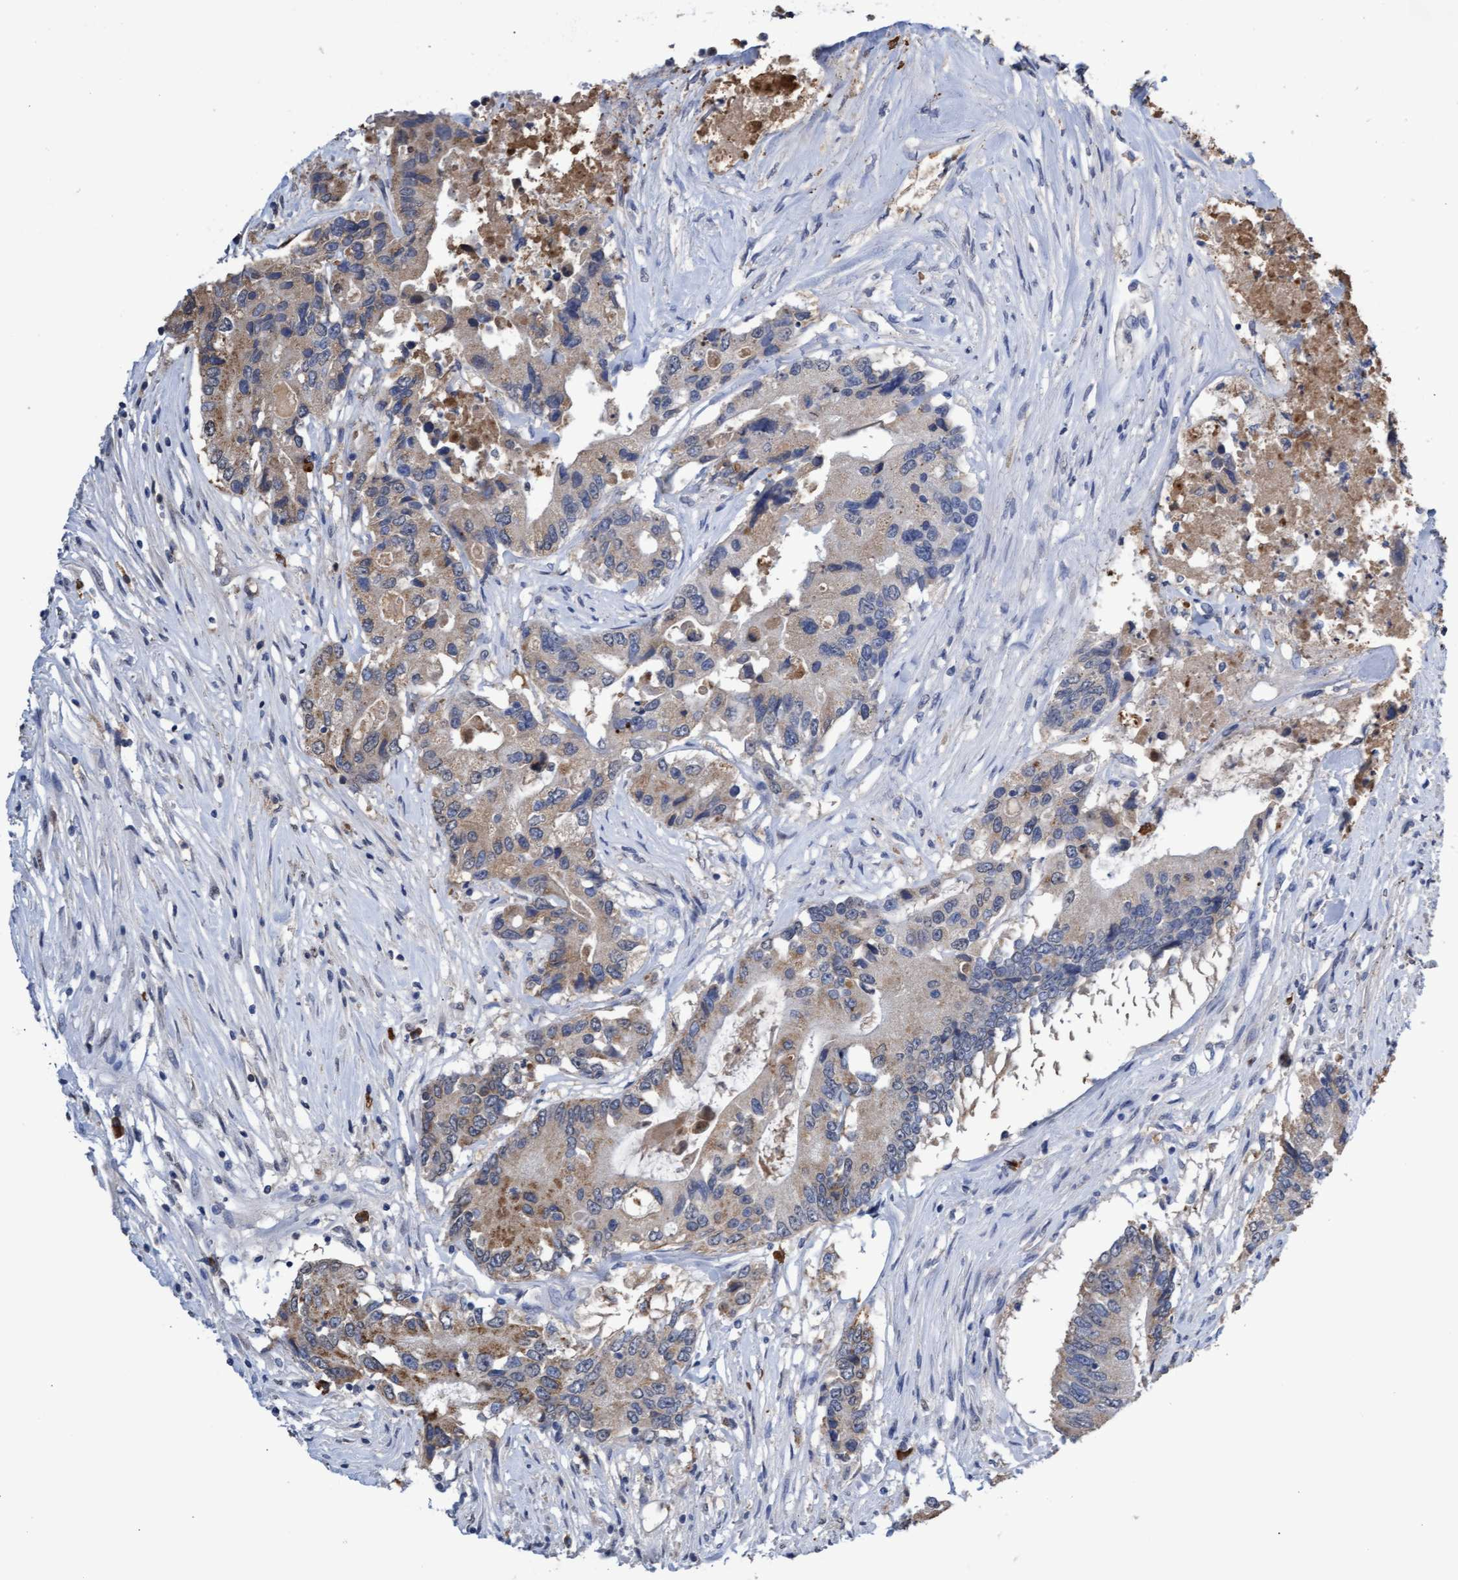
{"staining": {"intensity": "weak", "quantity": "25%-75%", "location": "cytoplasmic/membranous"}, "tissue": "colorectal cancer", "cell_type": "Tumor cells", "image_type": "cancer", "snomed": [{"axis": "morphology", "description": "Adenocarcinoma, NOS"}, {"axis": "topography", "description": "Colon"}], "caption": "IHC staining of colorectal cancer, which reveals low levels of weak cytoplasmic/membranous positivity in about 25%-75% of tumor cells indicating weak cytoplasmic/membranous protein expression. The staining was performed using DAB (3,3'-diaminobenzidine) (brown) for protein detection and nuclei were counterstained in hematoxylin (blue).", "gene": "GPR39", "patient": {"sex": "female", "age": 77}}